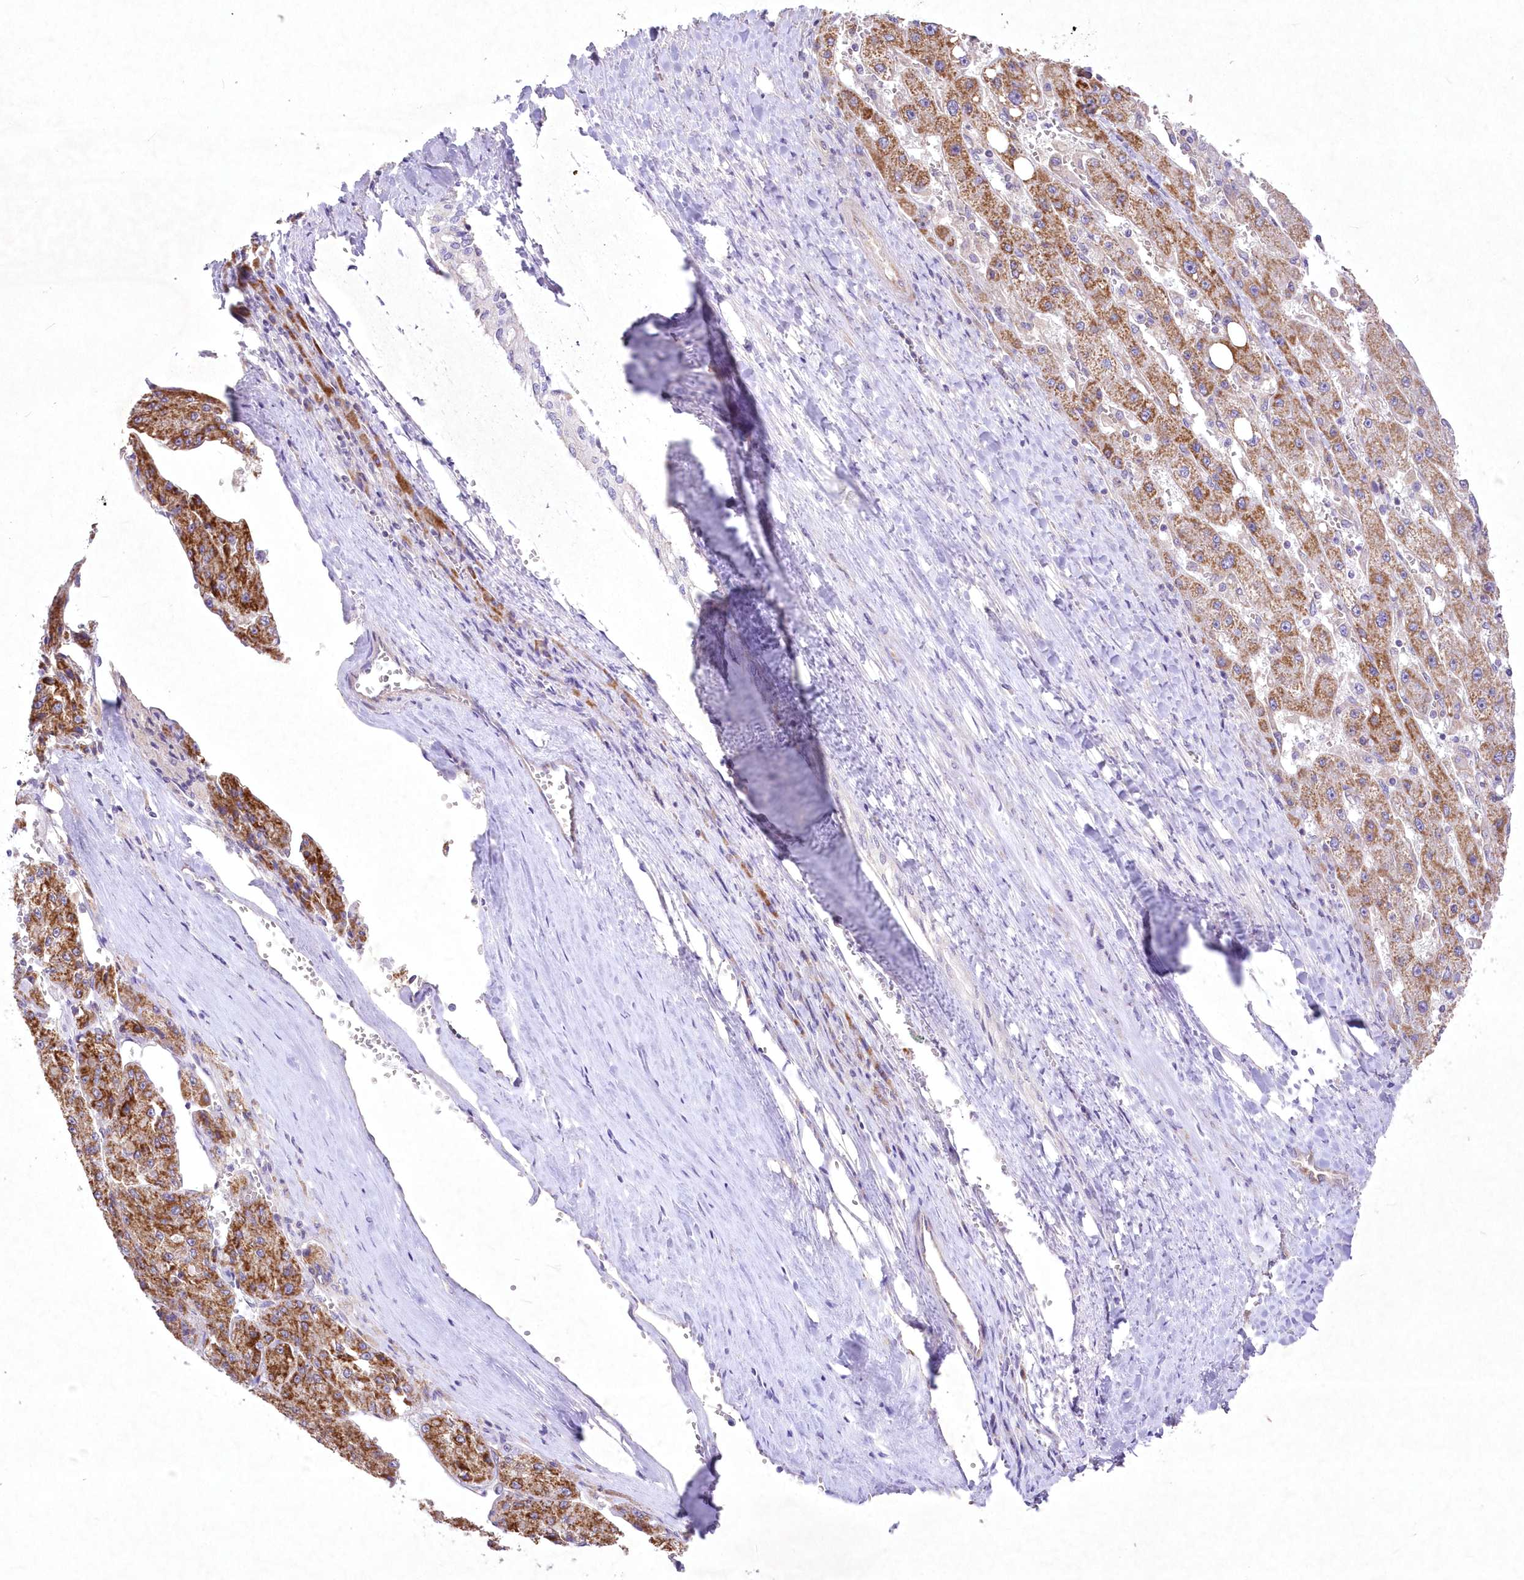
{"staining": {"intensity": "moderate", "quantity": ">75%", "location": "cytoplasmic/membranous"}, "tissue": "liver cancer", "cell_type": "Tumor cells", "image_type": "cancer", "snomed": [{"axis": "morphology", "description": "Carcinoma, Hepatocellular, NOS"}, {"axis": "topography", "description": "Liver"}], "caption": "This is an image of immunohistochemistry staining of liver hepatocellular carcinoma, which shows moderate staining in the cytoplasmic/membranous of tumor cells.", "gene": "ITSN2", "patient": {"sex": "female", "age": 73}}